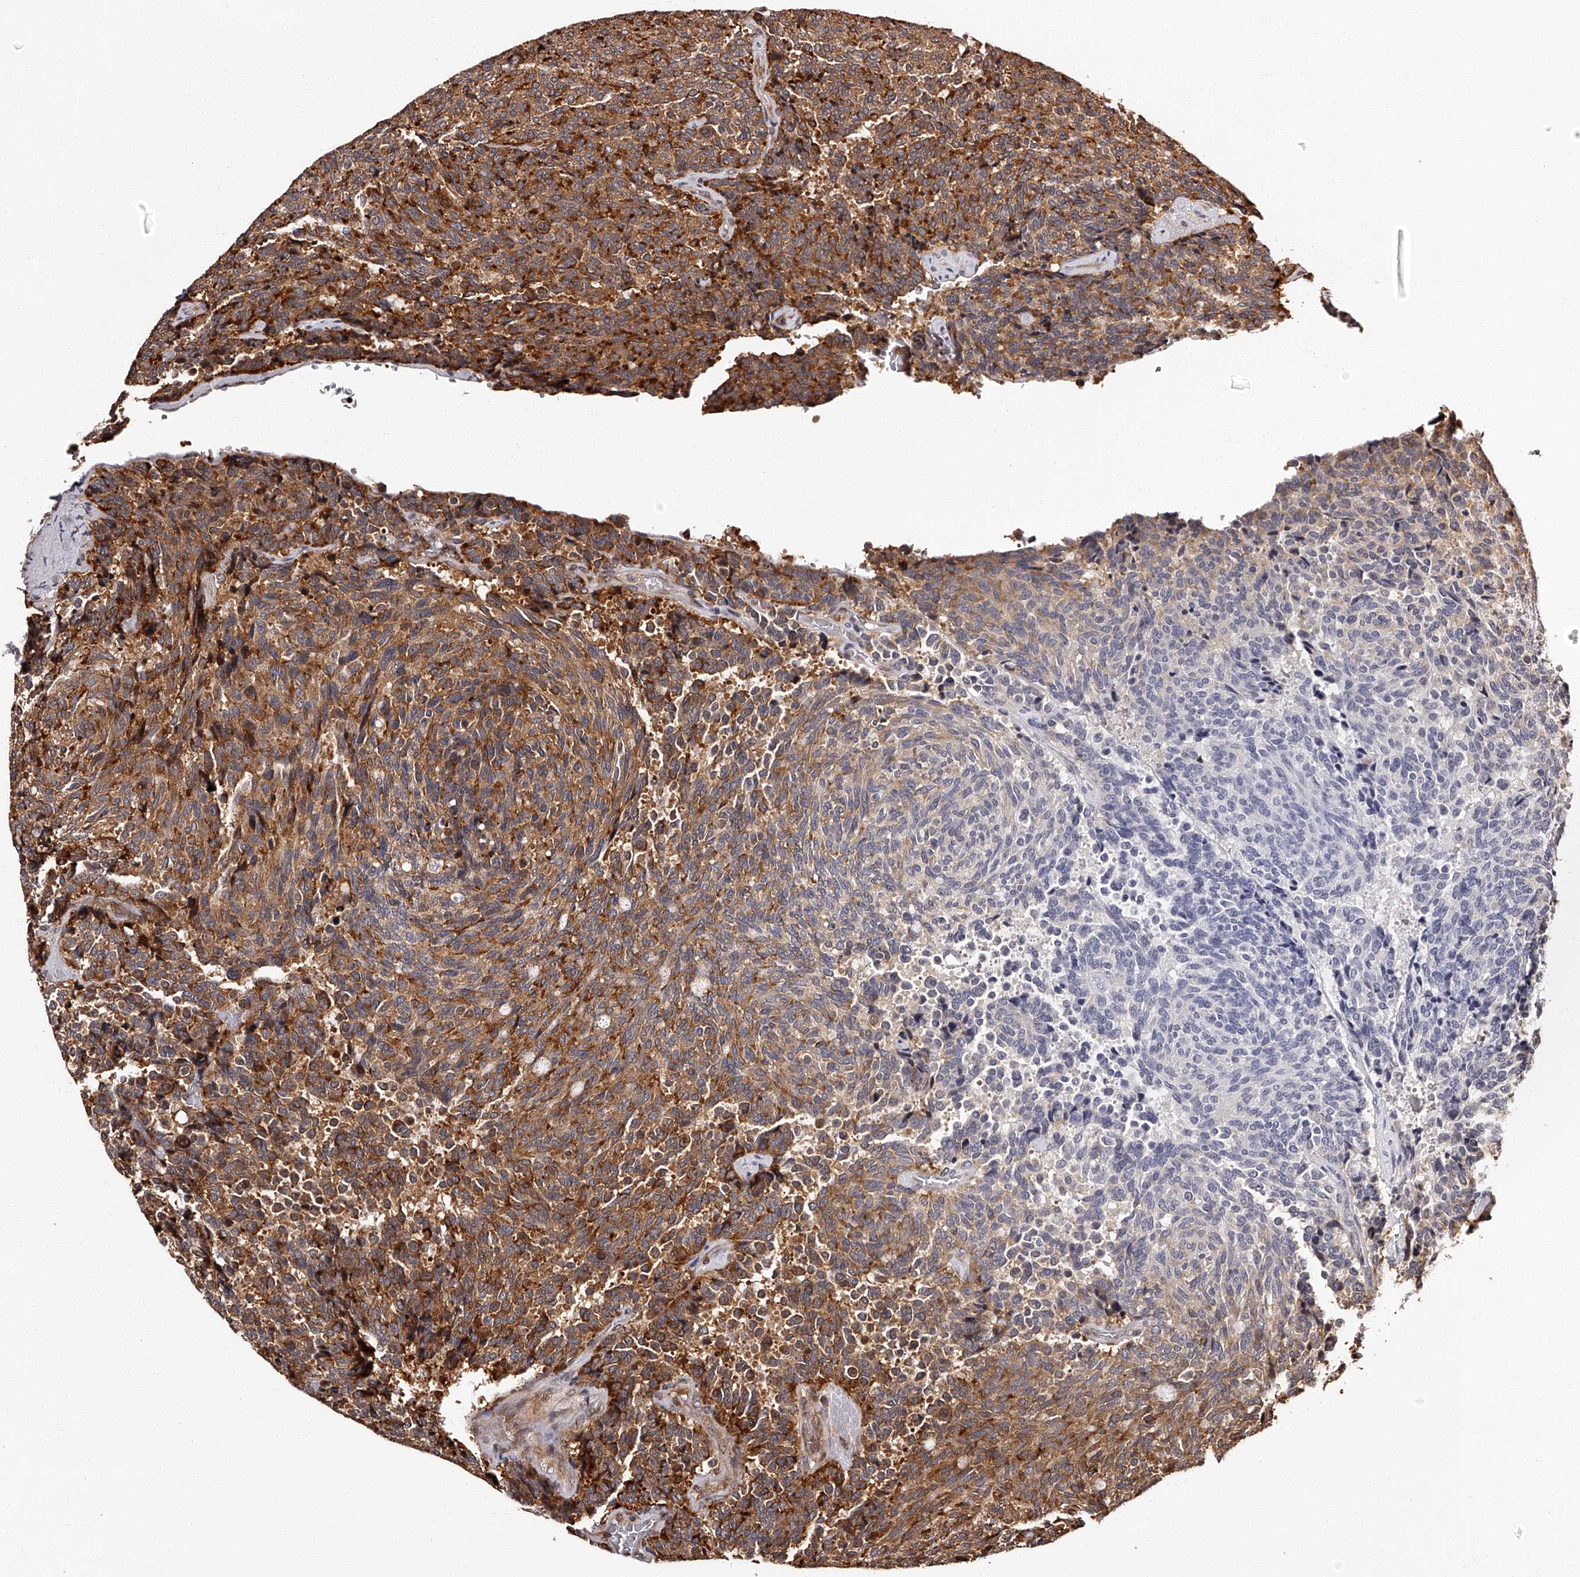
{"staining": {"intensity": "moderate", "quantity": "25%-75%", "location": "cytoplasmic/membranous"}, "tissue": "carcinoid", "cell_type": "Tumor cells", "image_type": "cancer", "snomed": [{"axis": "morphology", "description": "Carcinoid, malignant, NOS"}, {"axis": "topography", "description": "Pancreas"}], "caption": "This histopathology image displays carcinoid stained with IHC to label a protein in brown. The cytoplasmic/membranous of tumor cells show moderate positivity for the protein. Nuclei are counter-stained blue.", "gene": "RSC1A1", "patient": {"sex": "female", "age": 54}}